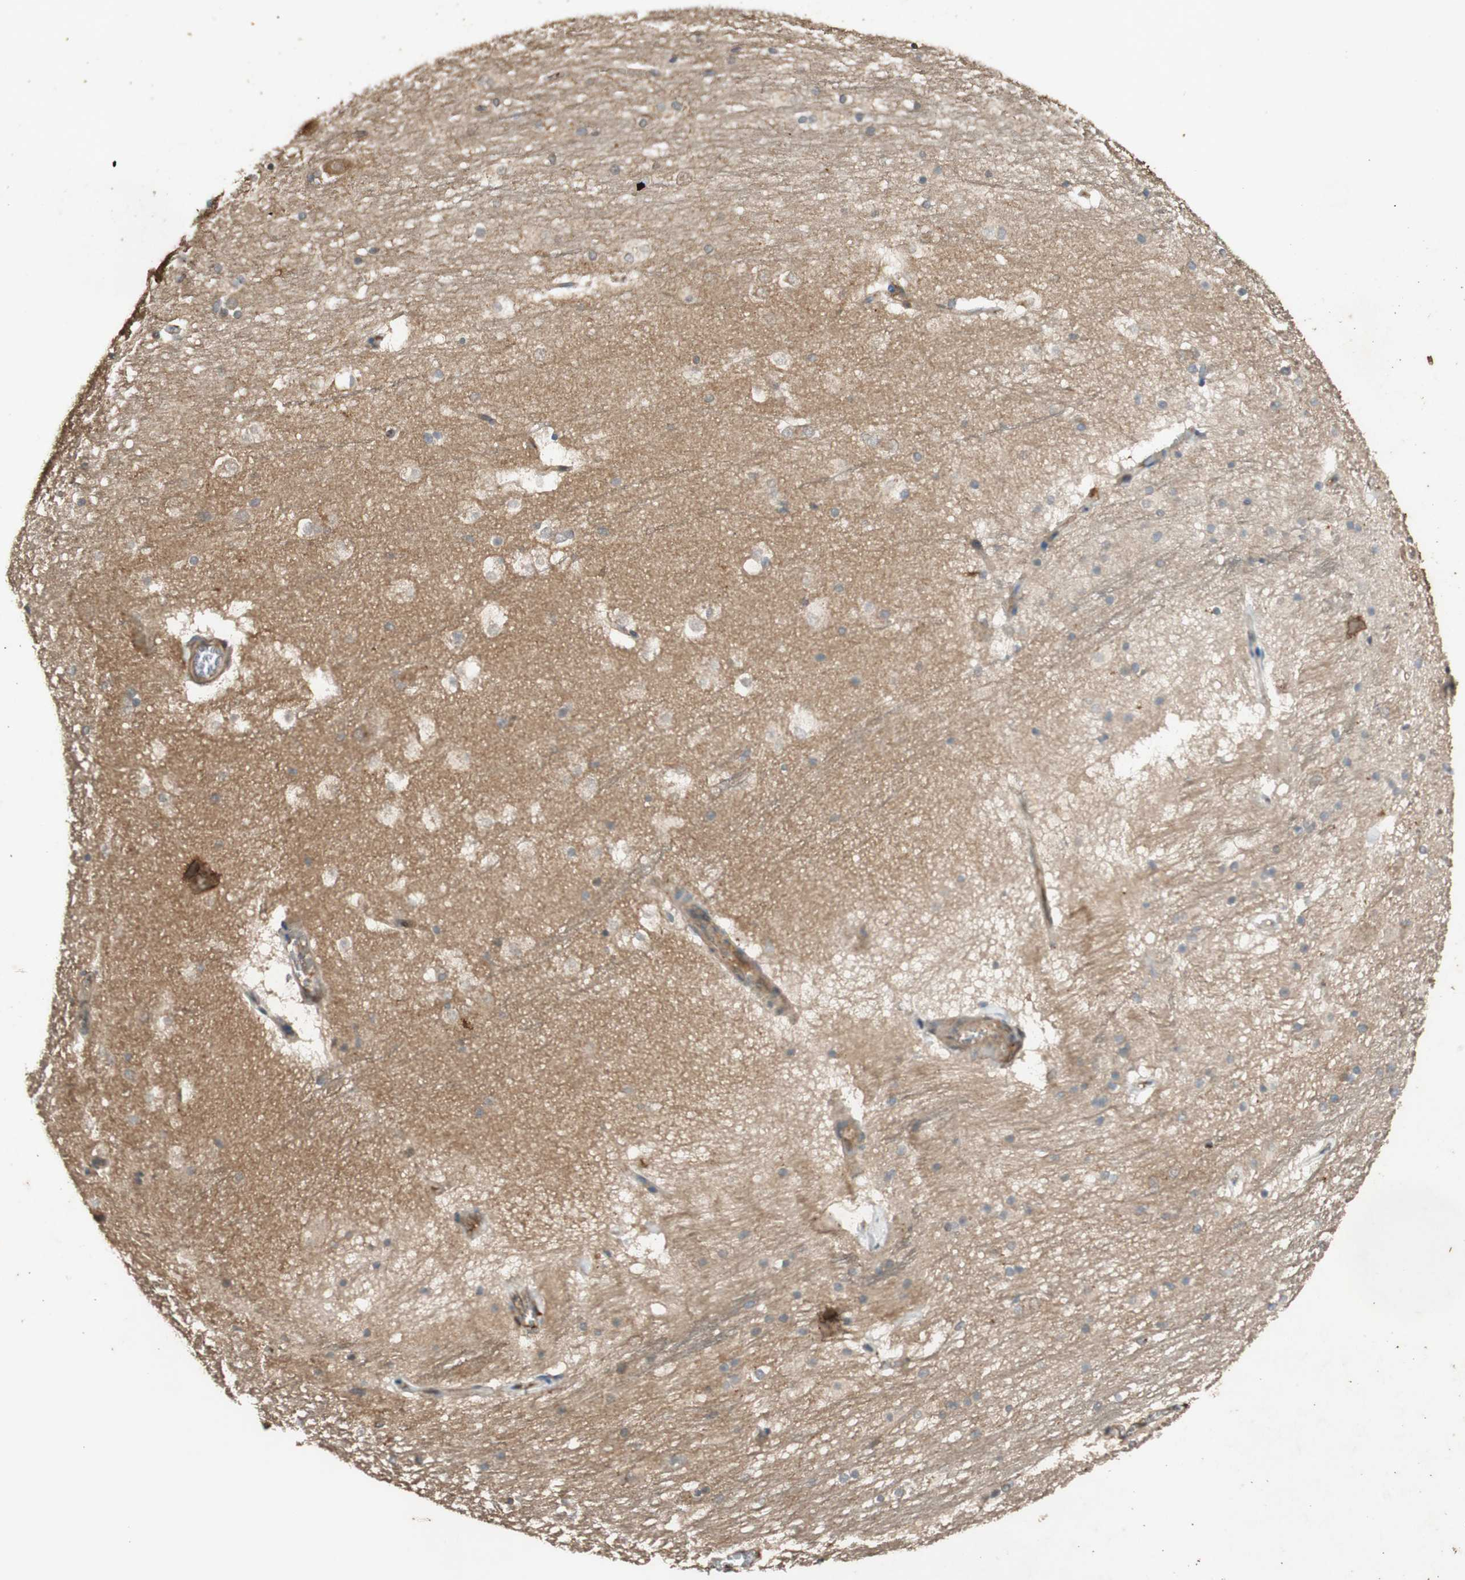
{"staining": {"intensity": "moderate", "quantity": "<25%", "location": "cytoplasmic/membranous"}, "tissue": "hippocampus", "cell_type": "Glial cells", "image_type": "normal", "snomed": [{"axis": "morphology", "description": "Normal tissue, NOS"}, {"axis": "topography", "description": "Hippocampus"}], "caption": "The immunohistochemical stain labels moderate cytoplasmic/membranous positivity in glial cells of benign hippocampus.", "gene": "EPHA8", "patient": {"sex": "male", "age": 45}}